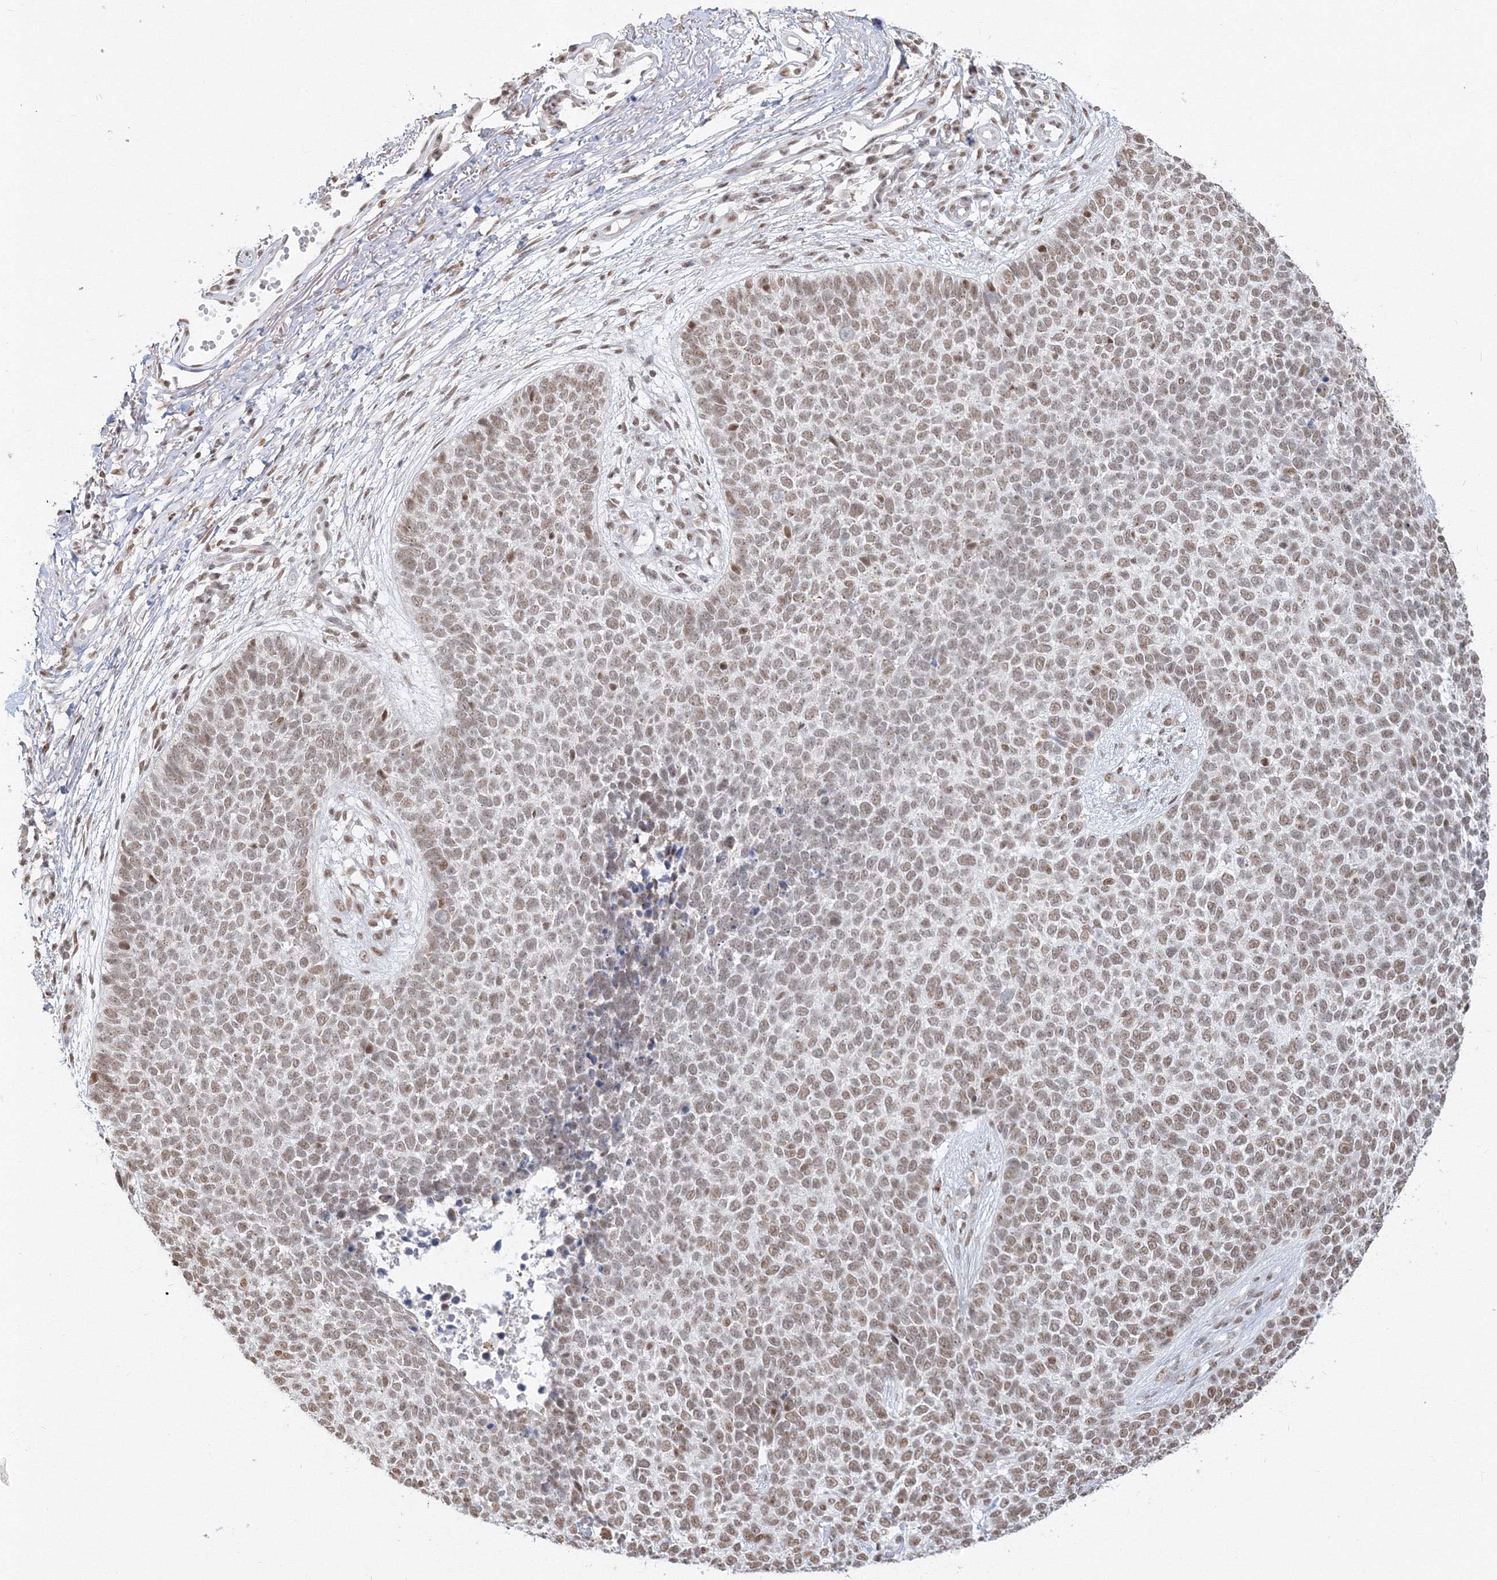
{"staining": {"intensity": "moderate", "quantity": ">75%", "location": "nuclear"}, "tissue": "skin cancer", "cell_type": "Tumor cells", "image_type": "cancer", "snomed": [{"axis": "morphology", "description": "Basal cell carcinoma"}, {"axis": "topography", "description": "Skin"}], "caption": "Basal cell carcinoma (skin) was stained to show a protein in brown. There is medium levels of moderate nuclear staining in approximately >75% of tumor cells.", "gene": "PPP4R2", "patient": {"sex": "female", "age": 84}}